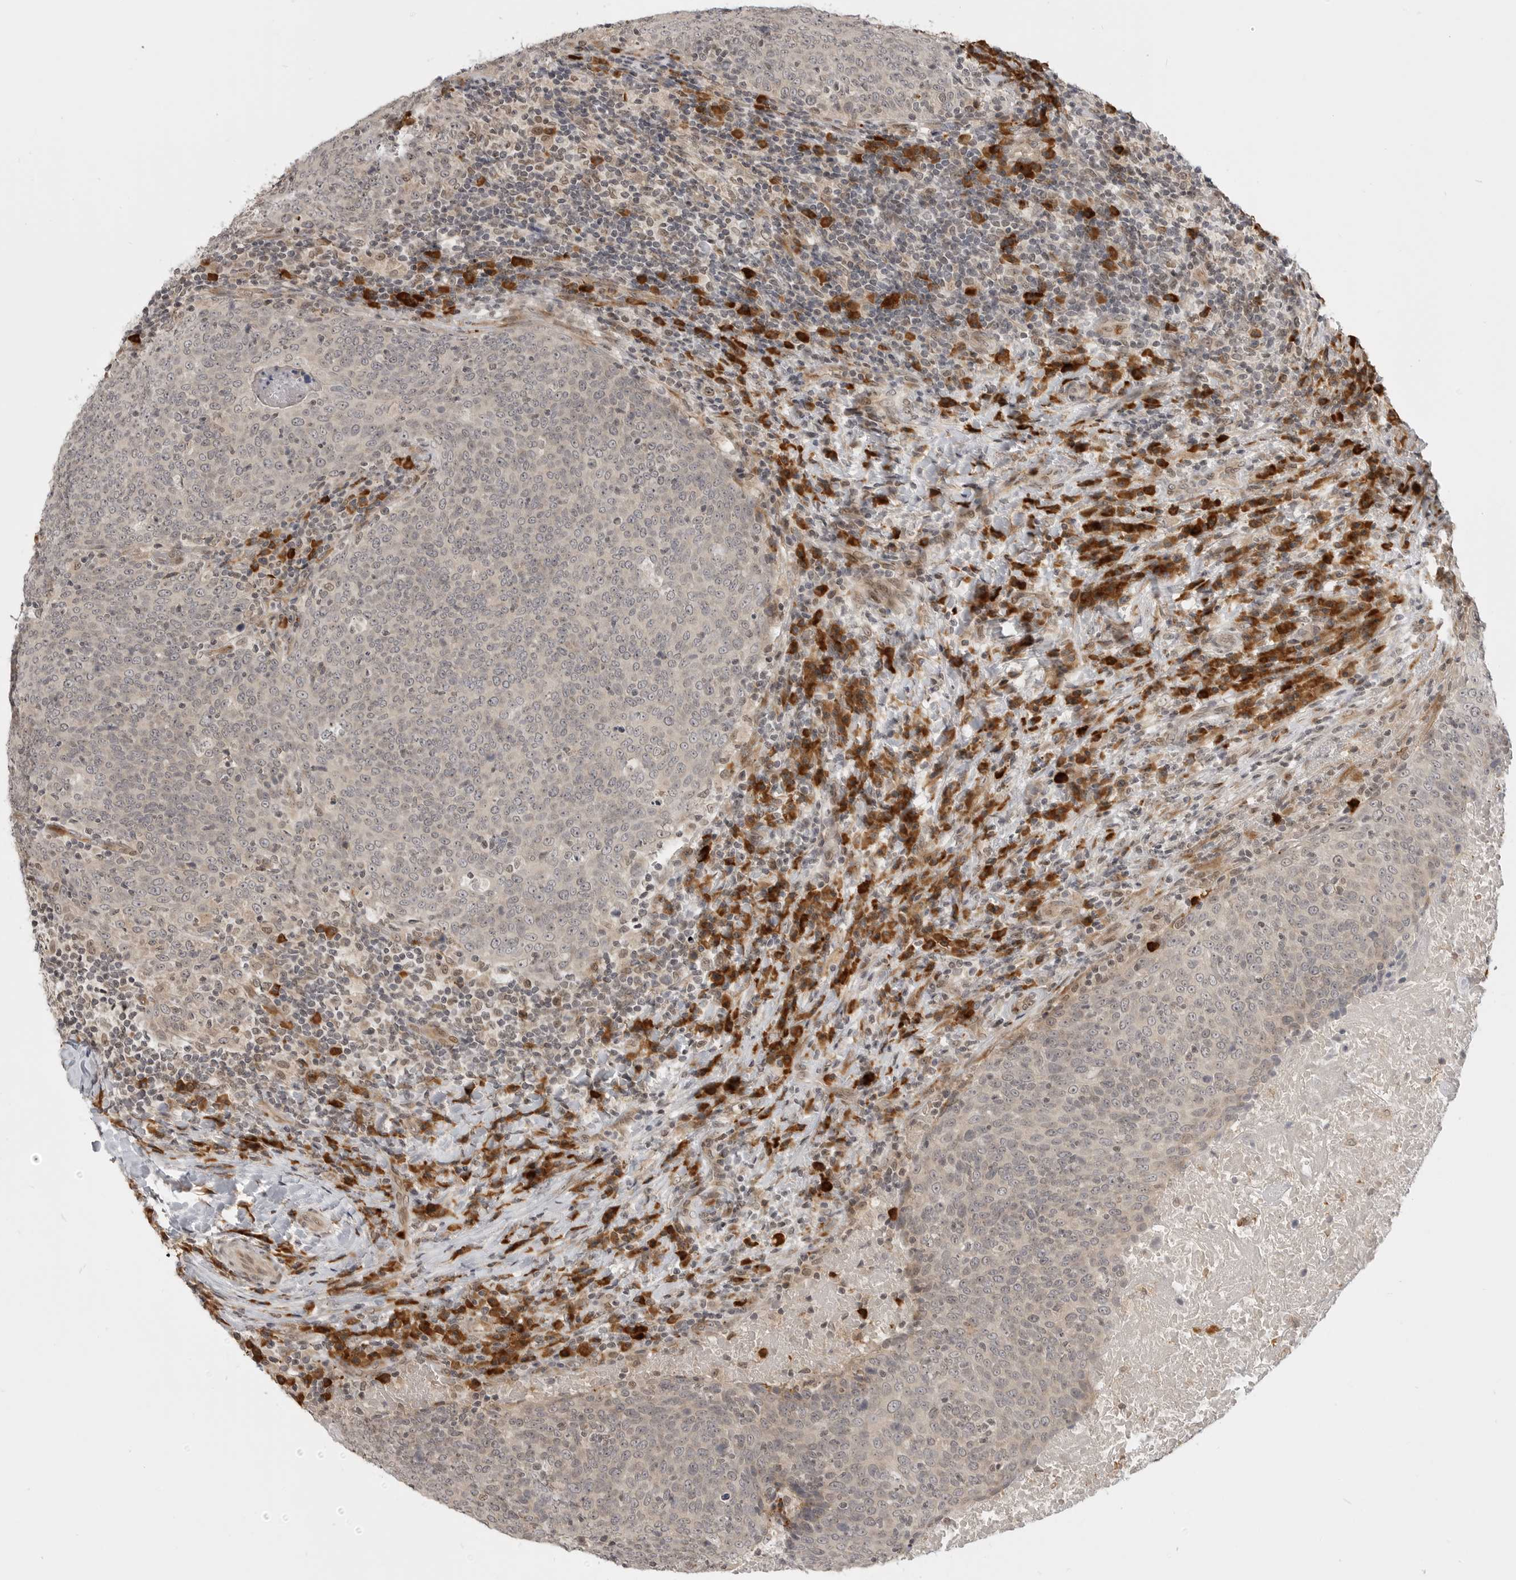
{"staining": {"intensity": "weak", "quantity": "<25%", "location": "cytoplasmic/membranous"}, "tissue": "head and neck cancer", "cell_type": "Tumor cells", "image_type": "cancer", "snomed": [{"axis": "morphology", "description": "Squamous cell carcinoma, NOS"}, {"axis": "morphology", "description": "Squamous cell carcinoma, metastatic, NOS"}, {"axis": "topography", "description": "Lymph node"}, {"axis": "topography", "description": "Head-Neck"}], "caption": "Immunohistochemistry (IHC) photomicrograph of human squamous cell carcinoma (head and neck) stained for a protein (brown), which shows no expression in tumor cells.", "gene": "CEP295NL", "patient": {"sex": "male", "age": 62}}